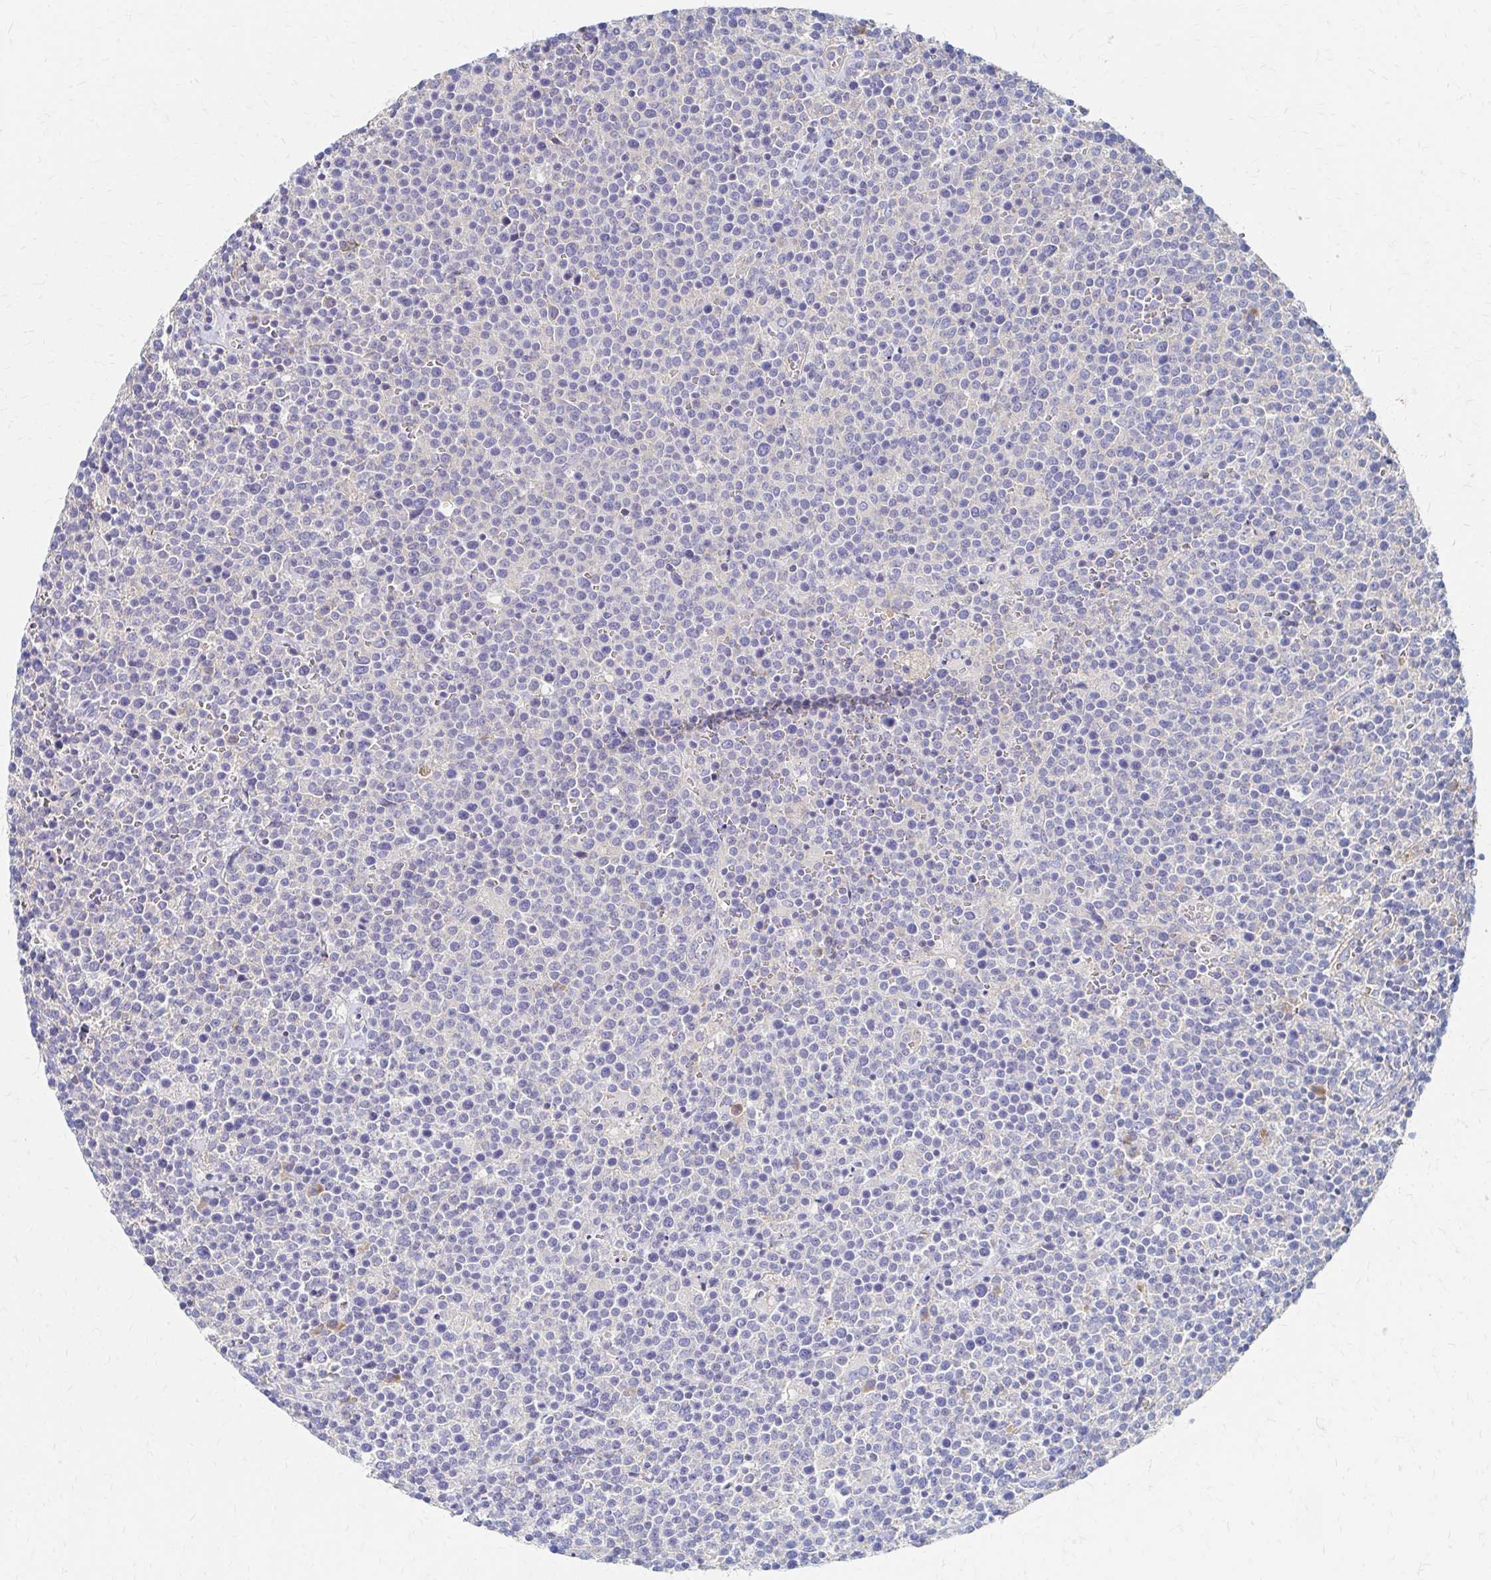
{"staining": {"intensity": "negative", "quantity": "none", "location": "none"}, "tissue": "lymphoma", "cell_type": "Tumor cells", "image_type": "cancer", "snomed": [{"axis": "morphology", "description": "Malignant lymphoma, non-Hodgkin's type, High grade"}, {"axis": "topography", "description": "Lymph node"}], "caption": "A photomicrograph of human high-grade malignant lymphoma, non-Hodgkin's type is negative for staining in tumor cells.", "gene": "RPL27A", "patient": {"sex": "male", "age": 61}}